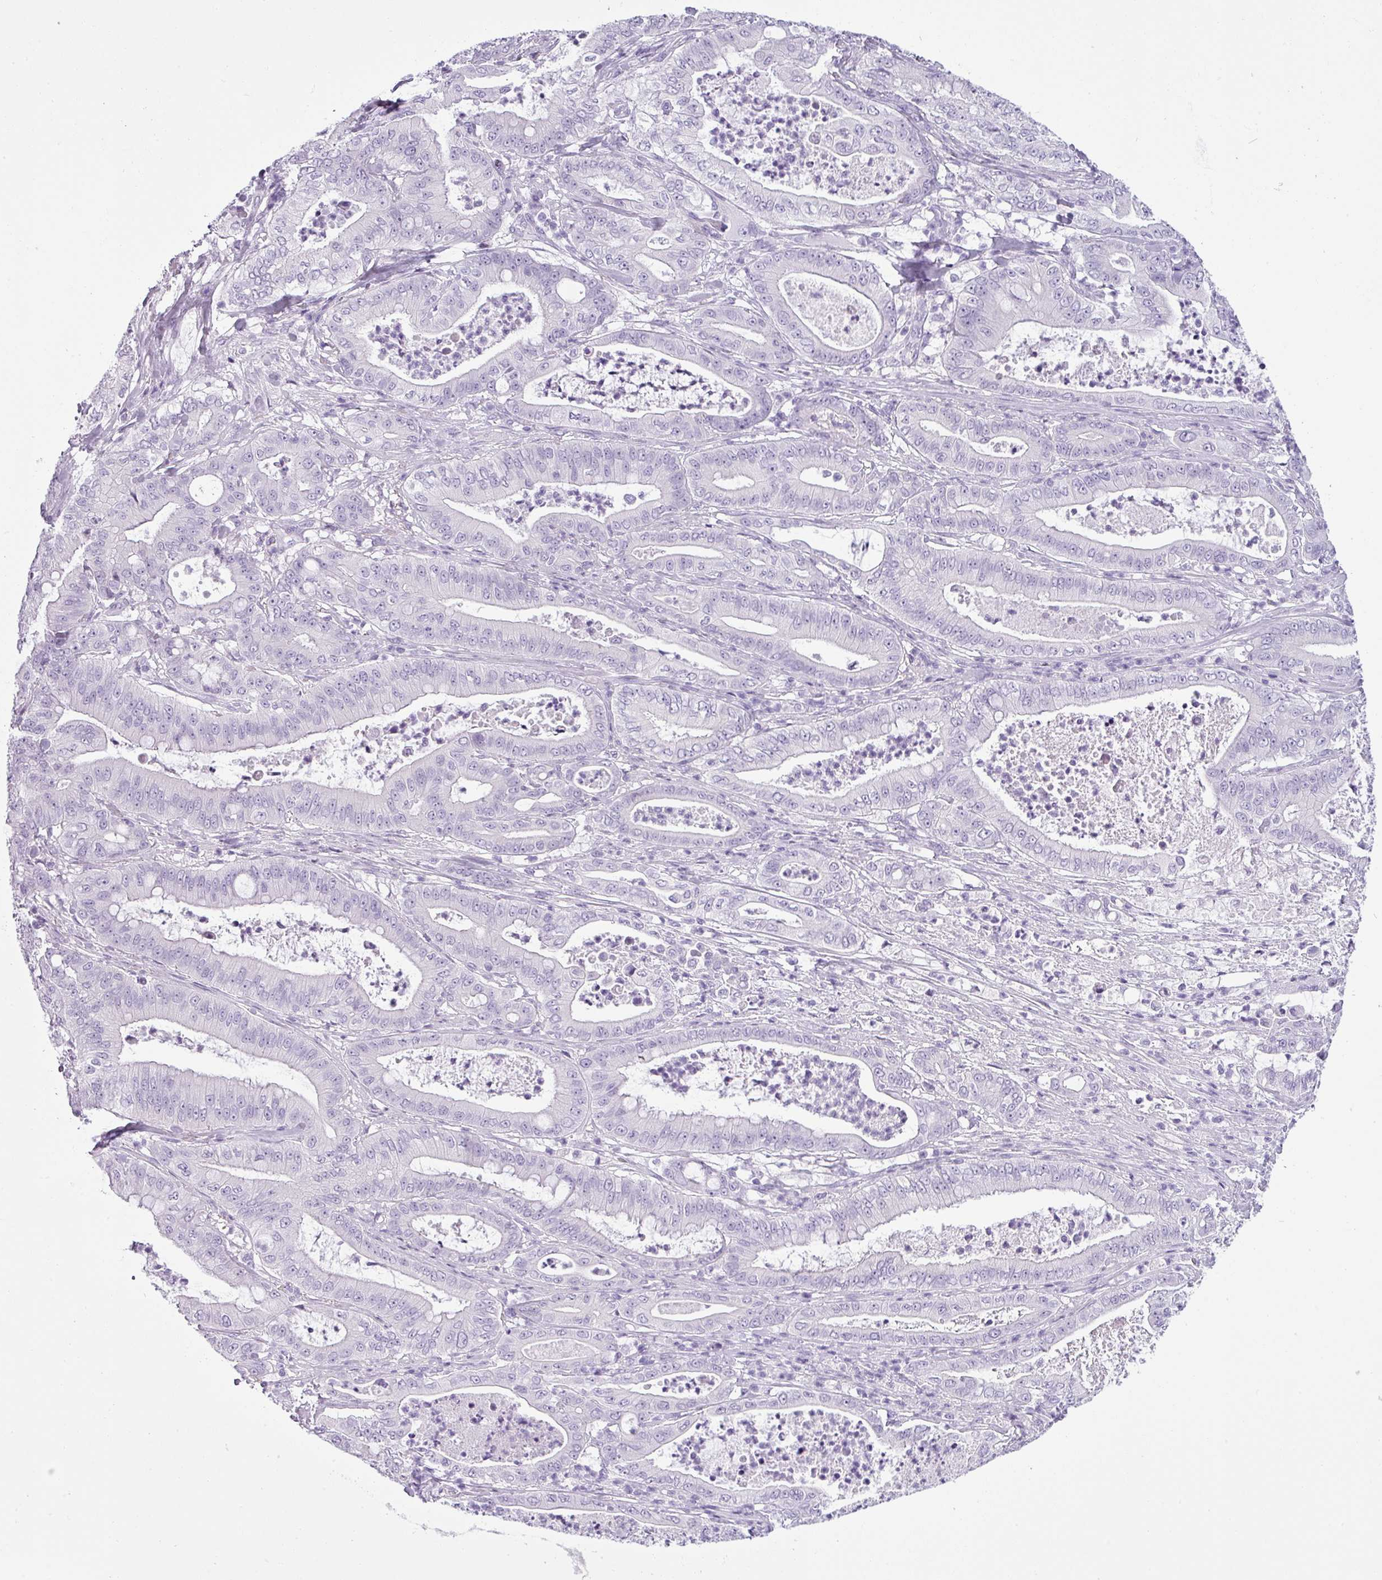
{"staining": {"intensity": "negative", "quantity": "none", "location": "none"}, "tissue": "pancreatic cancer", "cell_type": "Tumor cells", "image_type": "cancer", "snomed": [{"axis": "morphology", "description": "Adenocarcinoma, NOS"}, {"axis": "topography", "description": "Pancreas"}], "caption": "Human adenocarcinoma (pancreatic) stained for a protein using IHC shows no staining in tumor cells.", "gene": "CDH16", "patient": {"sex": "male", "age": 71}}